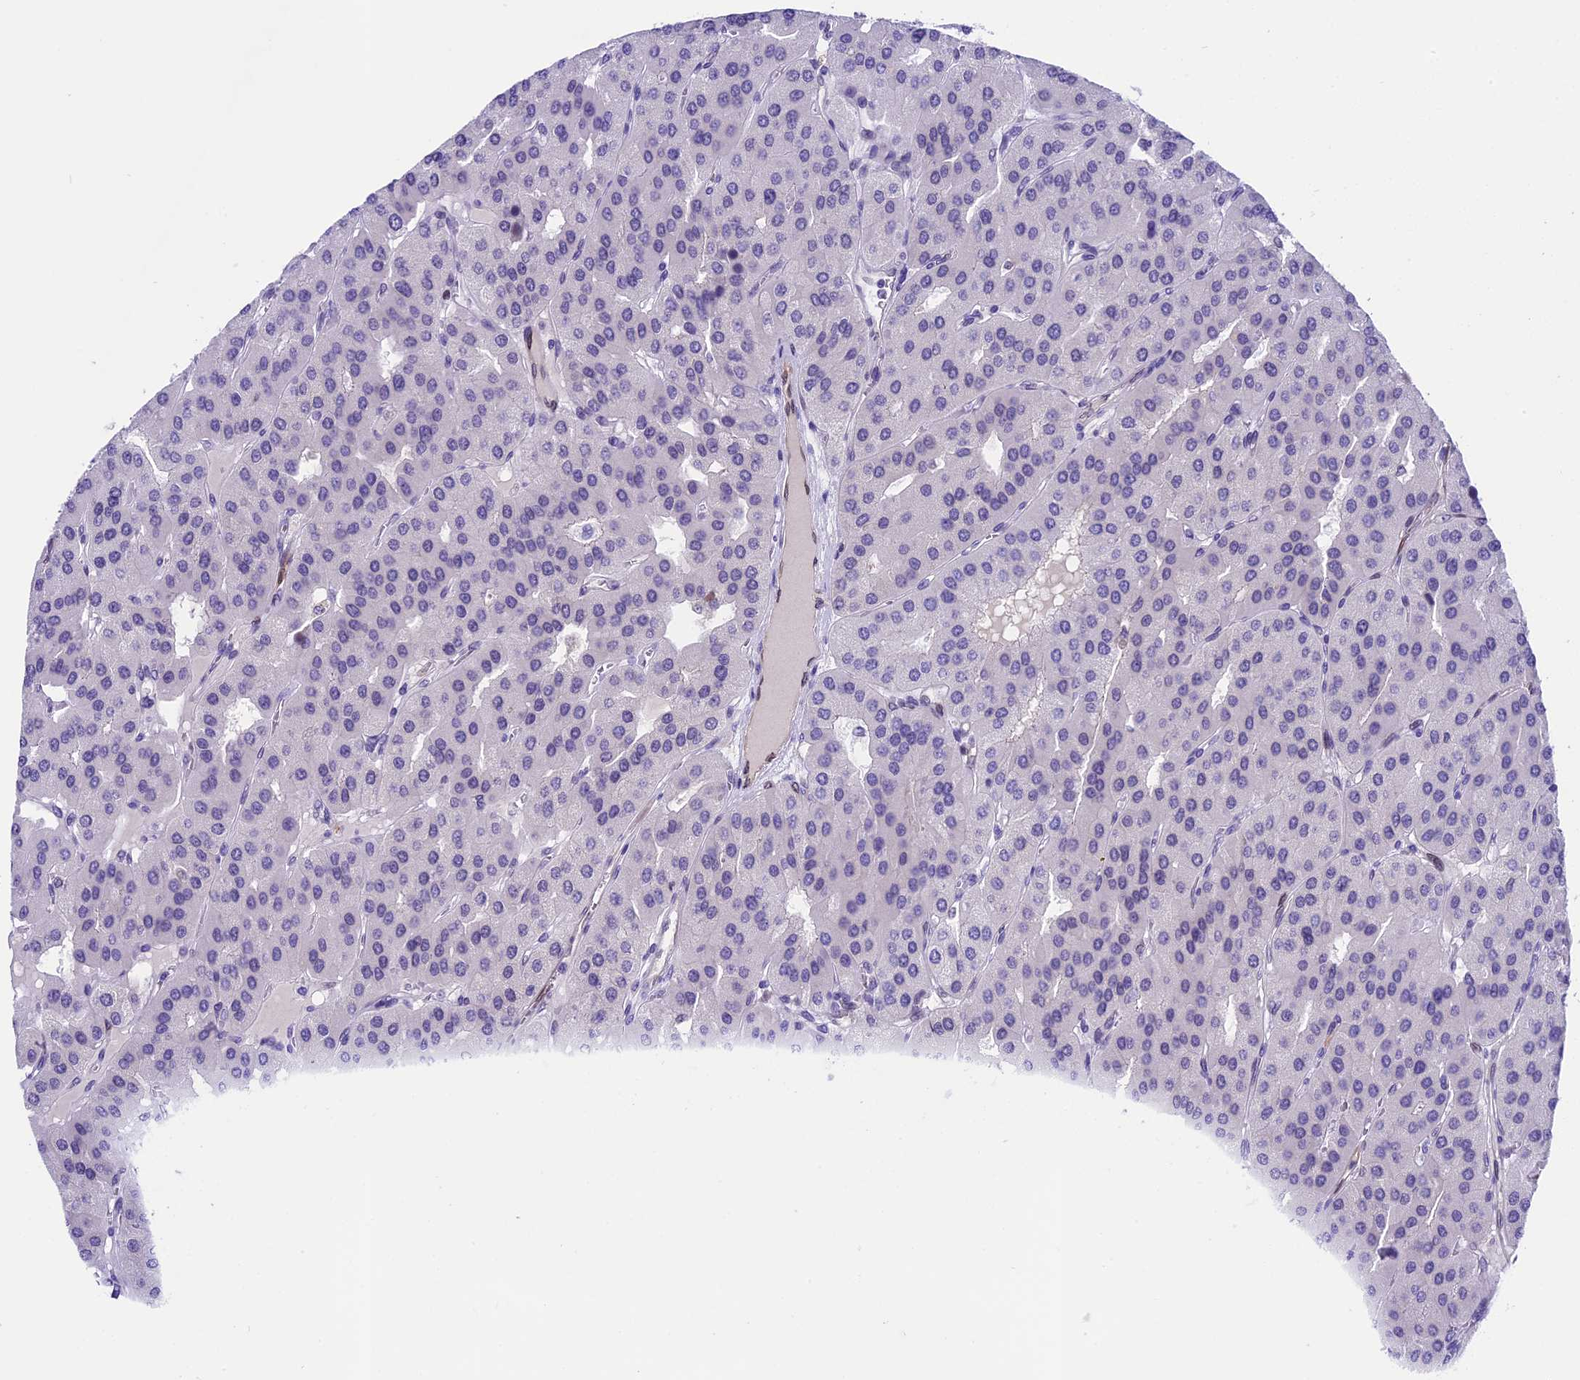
{"staining": {"intensity": "negative", "quantity": "none", "location": "none"}, "tissue": "parathyroid gland", "cell_type": "Glandular cells", "image_type": "normal", "snomed": [{"axis": "morphology", "description": "Normal tissue, NOS"}, {"axis": "morphology", "description": "Adenoma, NOS"}, {"axis": "topography", "description": "Parathyroid gland"}], "caption": "High magnification brightfield microscopy of benign parathyroid gland stained with DAB (3,3'-diaminobenzidine) (brown) and counterstained with hematoxylin (blue): glandular cells show no significant staining. Nuclei are stained in blue.", "gene": "PRR15", "patient": {"sex": "female", "age": 86}}